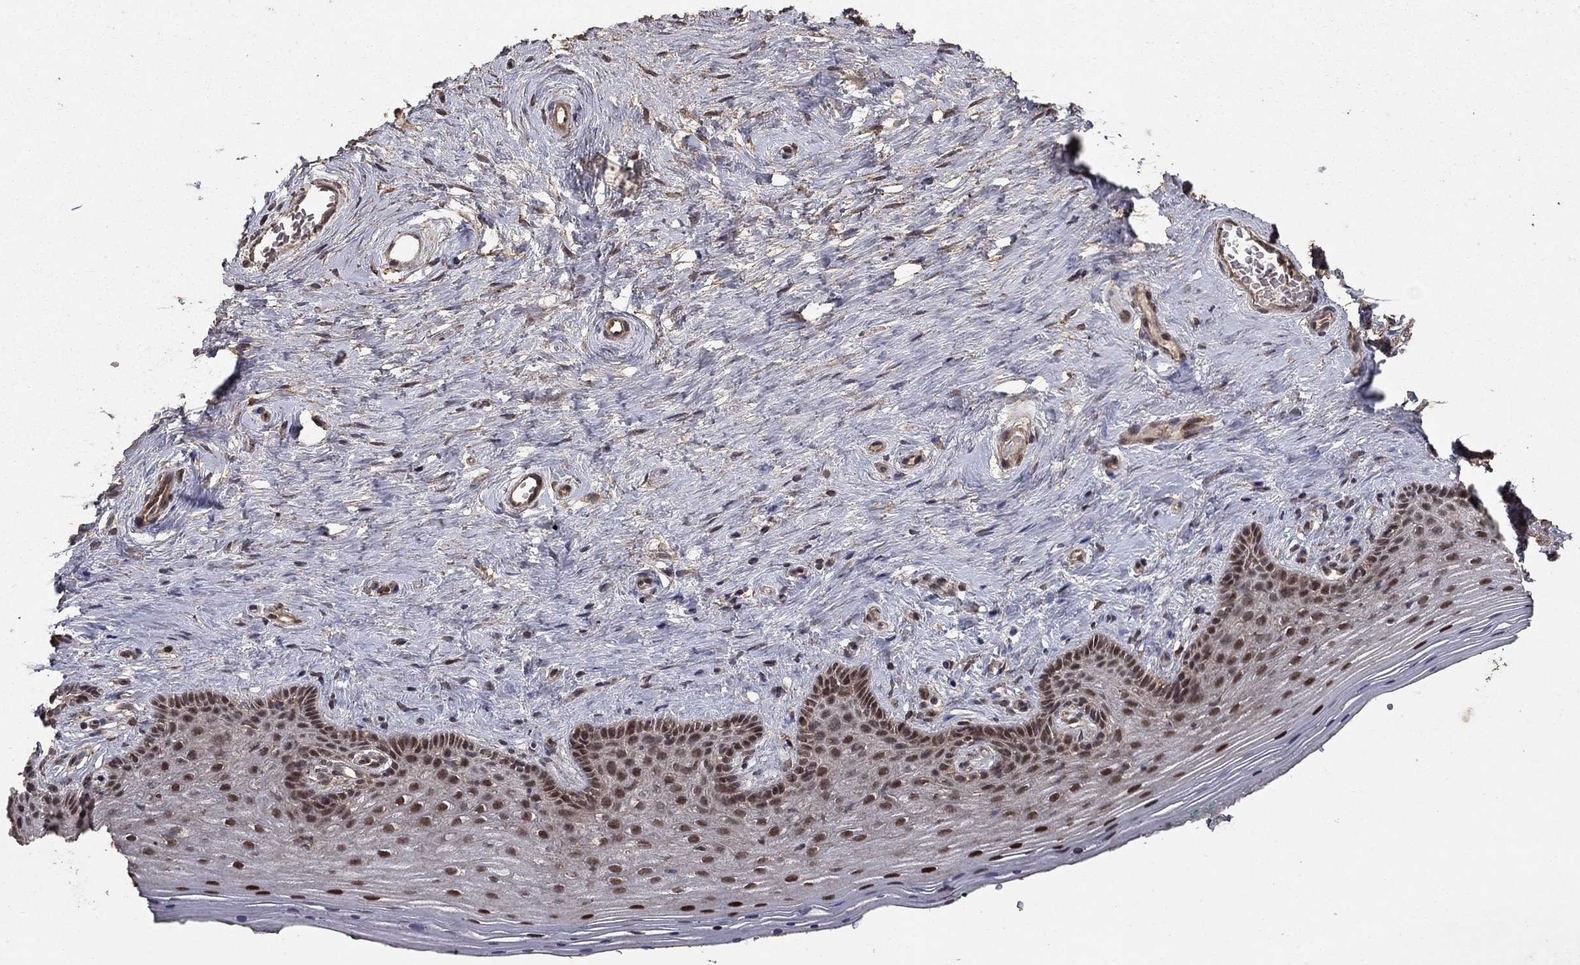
{"staining": {"intensity": "strong", "quantity": ">75%", "location": "nuclear"}, "tissue": "vagina", "cell_type": "Squamous epithelial cells", "image_type": "normal", "snomed": [{"axis": "morphology", "description": "Normal tissue, NOS"}, {"axis": "topography", "description": "Vagina"}], "caption": "A high-resolution photomicrograph shows immunohistochemistry (IHC) staining of benign vagina, which demonstrates strong nuclear positivity in about >75% of squamous epithelial cells.", "gene": "PRDM1", "patient": {"sex": "female", "age": 45}}